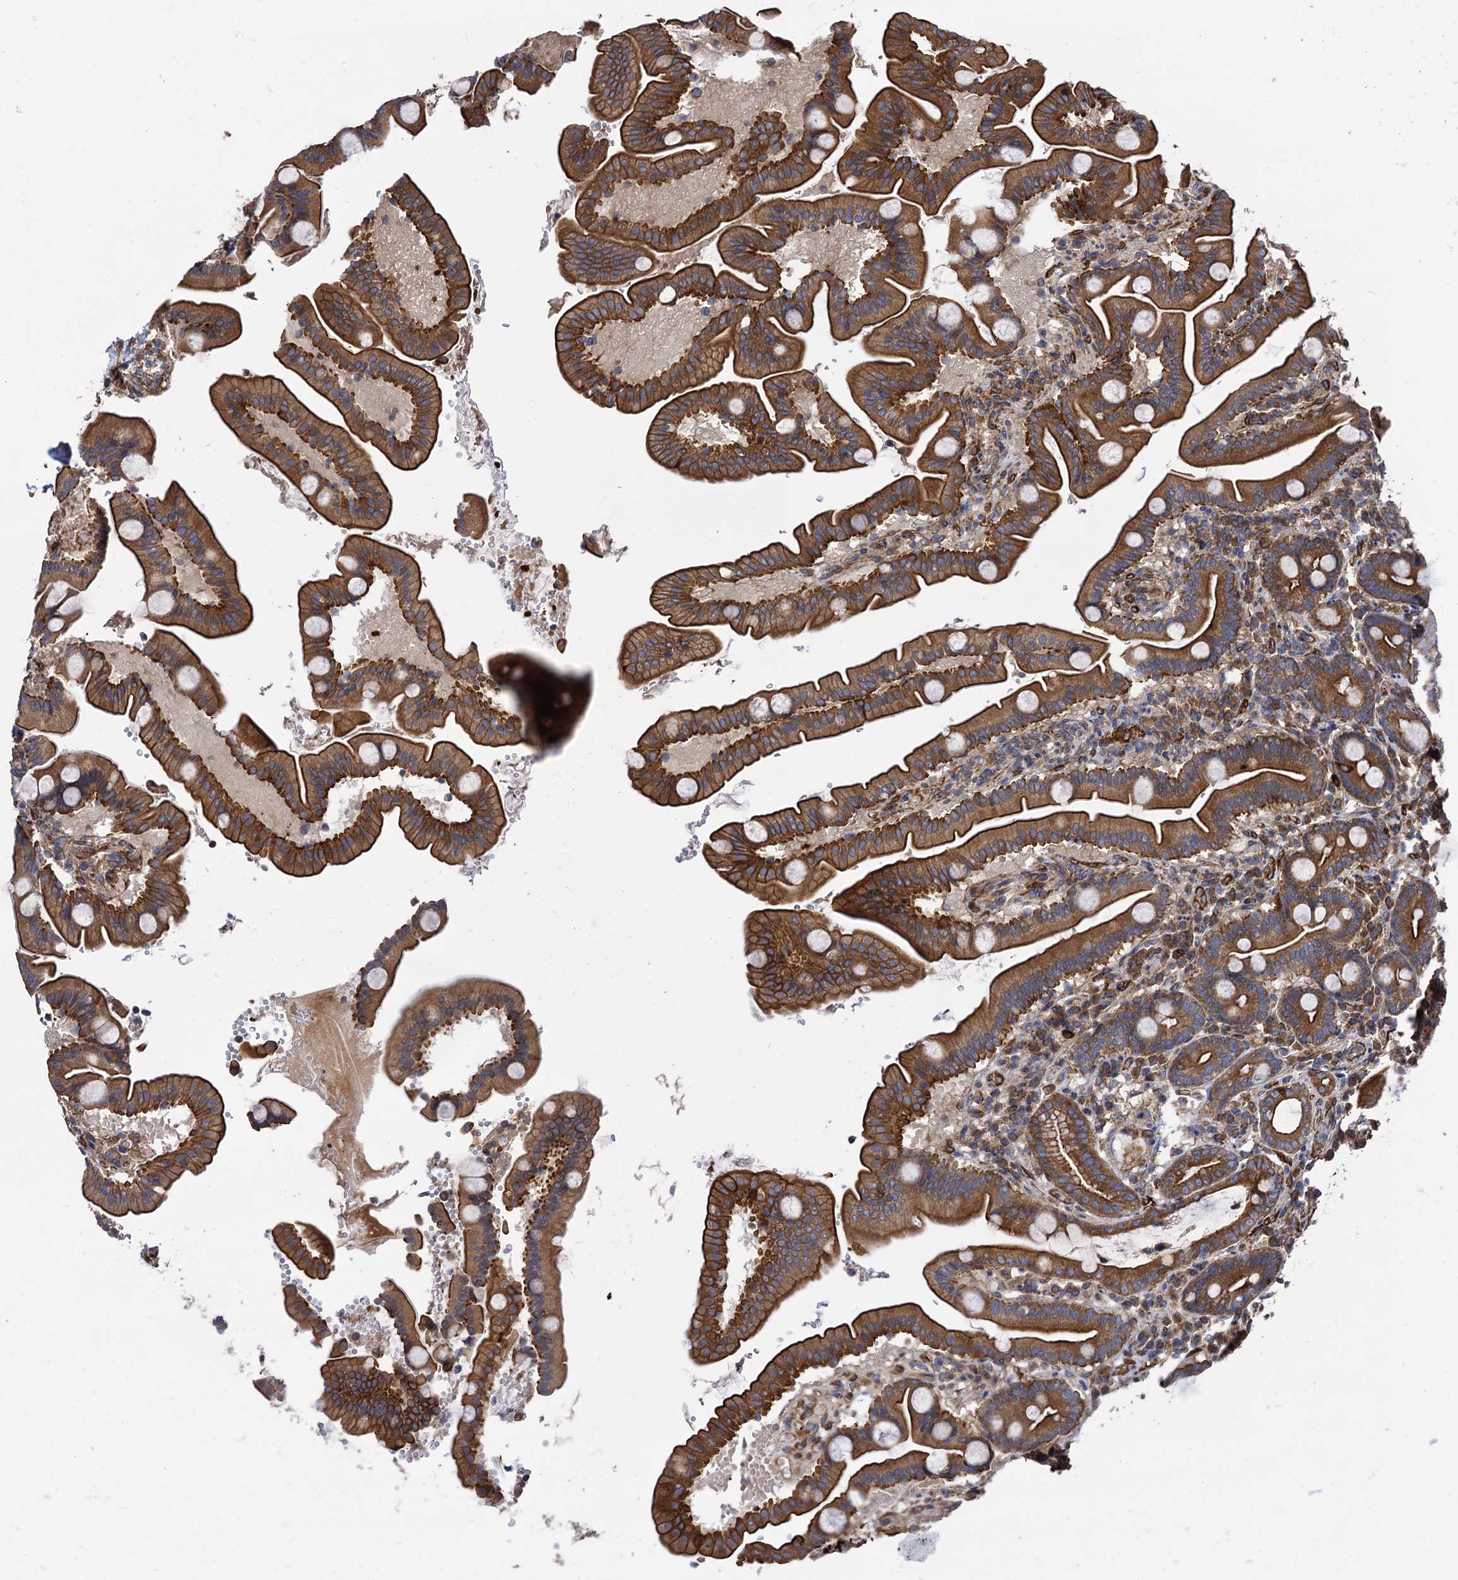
{"staining": {"intensity": "strong", "quantity": ">75%", "location": "cytoplasmic/membranous"}, "tissue": "duodenum", "cell_type": "Glandular cells", "image_type": "normal", "snomed": [{"axis": "morphology", "description": "Normal tissue, NOS"}, {"axis": "topography", "description": "Duodenum"}], "caption": "IHC histopathology image of benign duodenum stained for a protein (brown), which reveals high levels of strong cytoplasmic/membranous positivity in about >75% of glandular cells.", "gene": "CIP2A", "patient": {"sex": "male", "age": 54}}